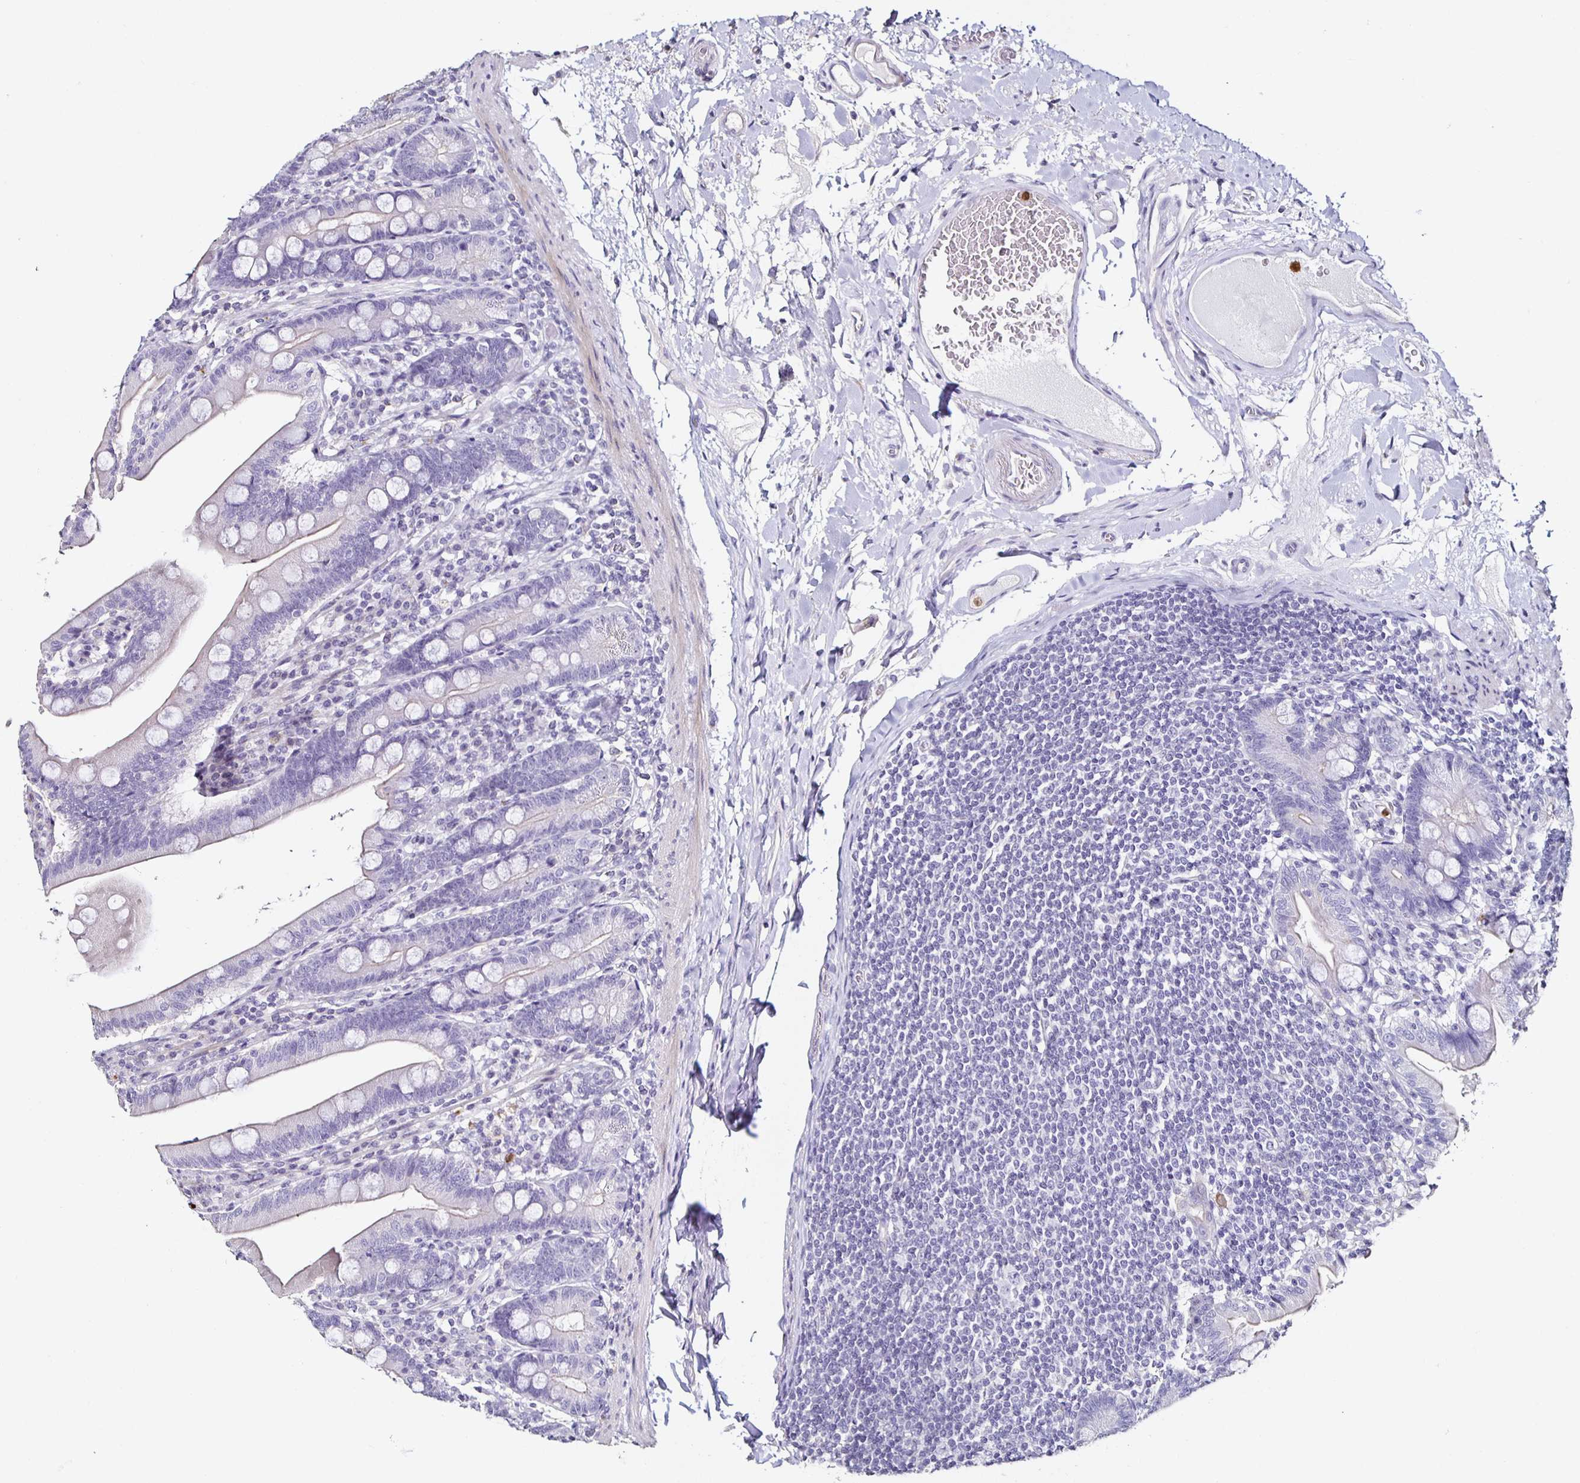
{"staining": {"intensity": "negative", "quantity": "none", "location": "none"}, "tissue": "duodenum", "cell_type": "Glandular cells", "image_type": "normal", "snomed": [{"axis": "morphology", "description": "Normal tissue, NOS"}, {"axis": "topography", "description": "Duodenum"}], "caption": "Micrograph shows no protein expression in glandular cells of unremarkable duodenum.", "gene": "TLR4", "patient": {"sex": "female", "age": 67}}